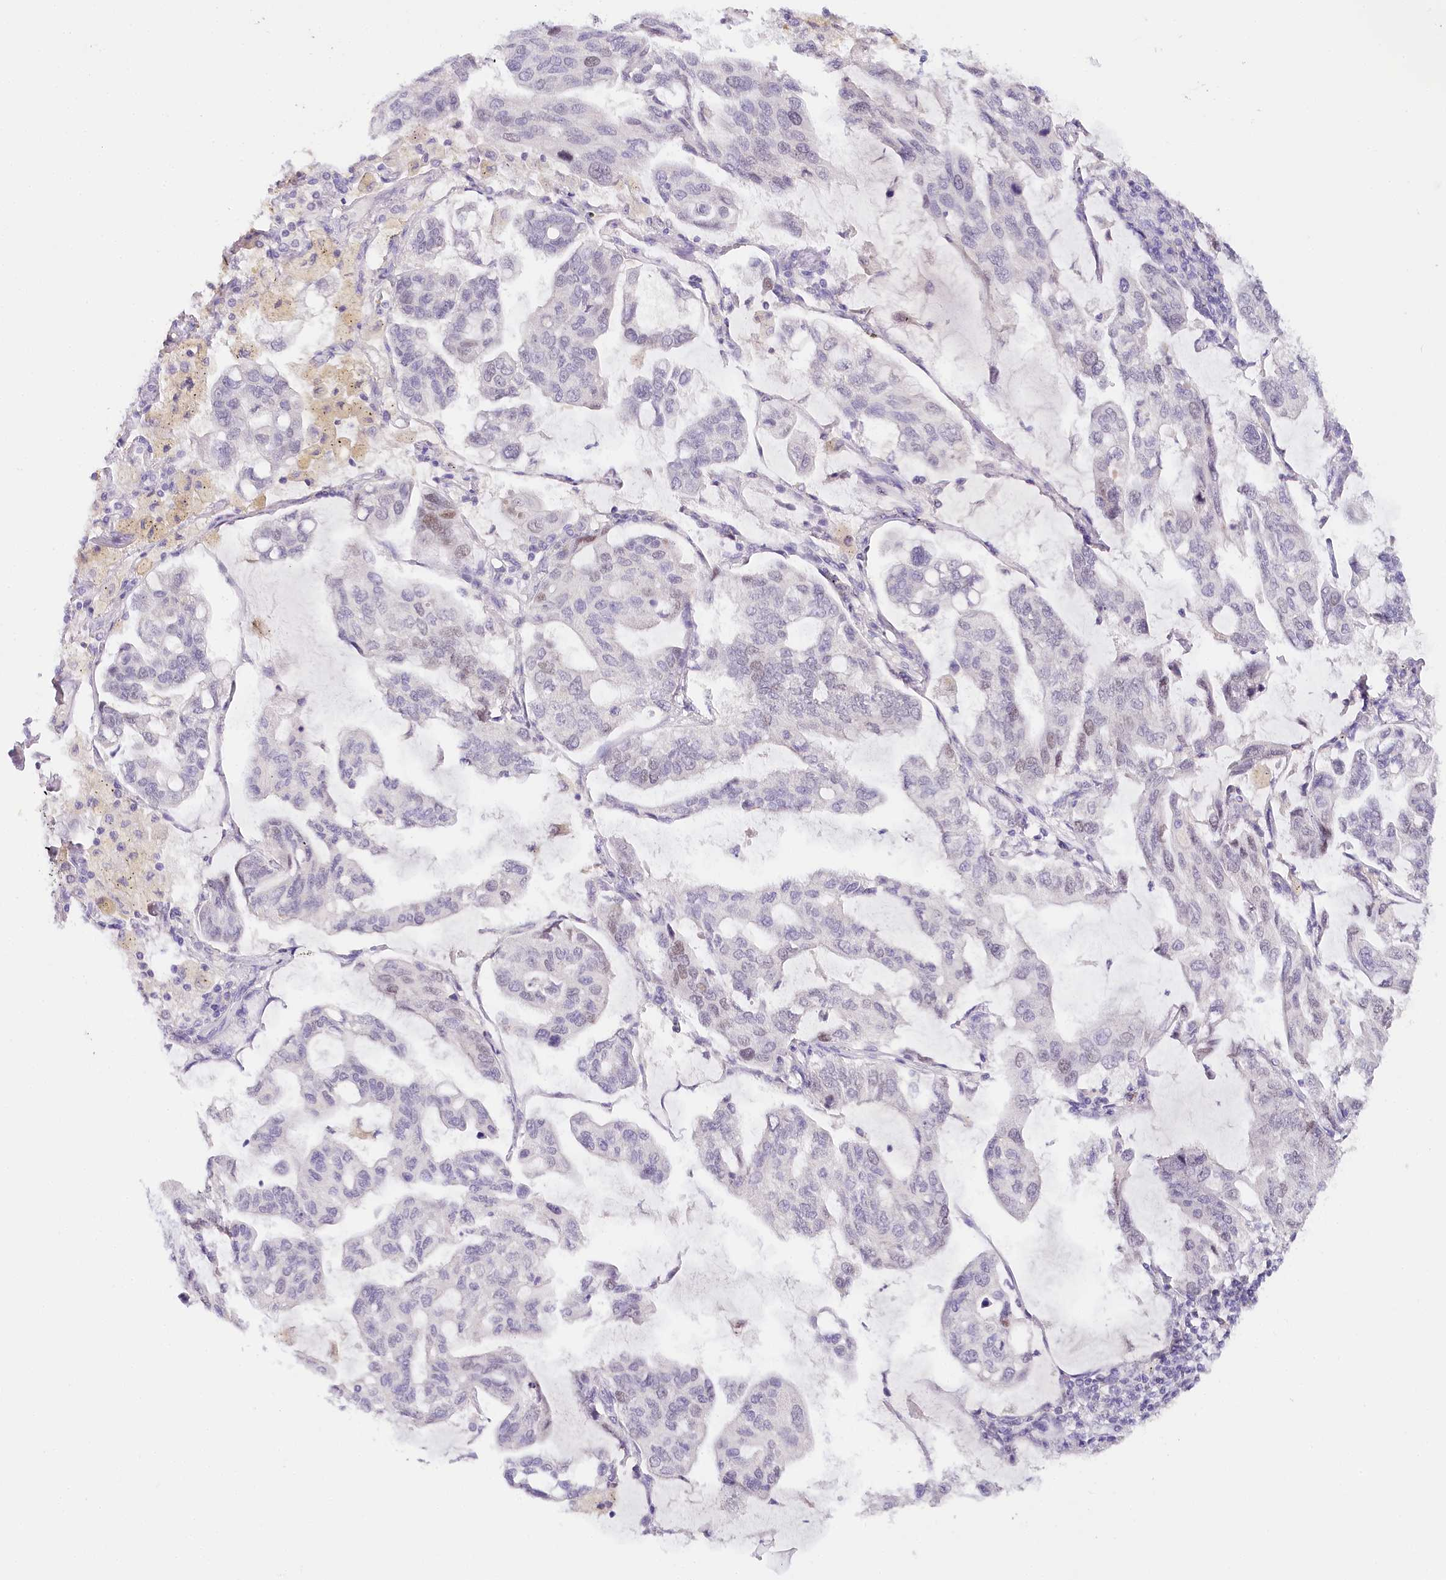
{"staining": {"intensity": "moderate", "quantity": "<25%", "location": "nuclear"}, "tissue": "lung cancer", "cell_type": "Tumor cells", "image_type": "cancer", "snomed": [{"axis": "morphology", "description": "Adenocarcinoma, NOS"}, {"axis": "topography", "description": "Lung"}], "caption": "Adenocarcinoma (lung) stained with a brown dye demonstrates moderate nuclear positive staining in approximately <25% of tumor cells.", "gene": "TP53", "patient": {"sex": "male", "age": 64}}